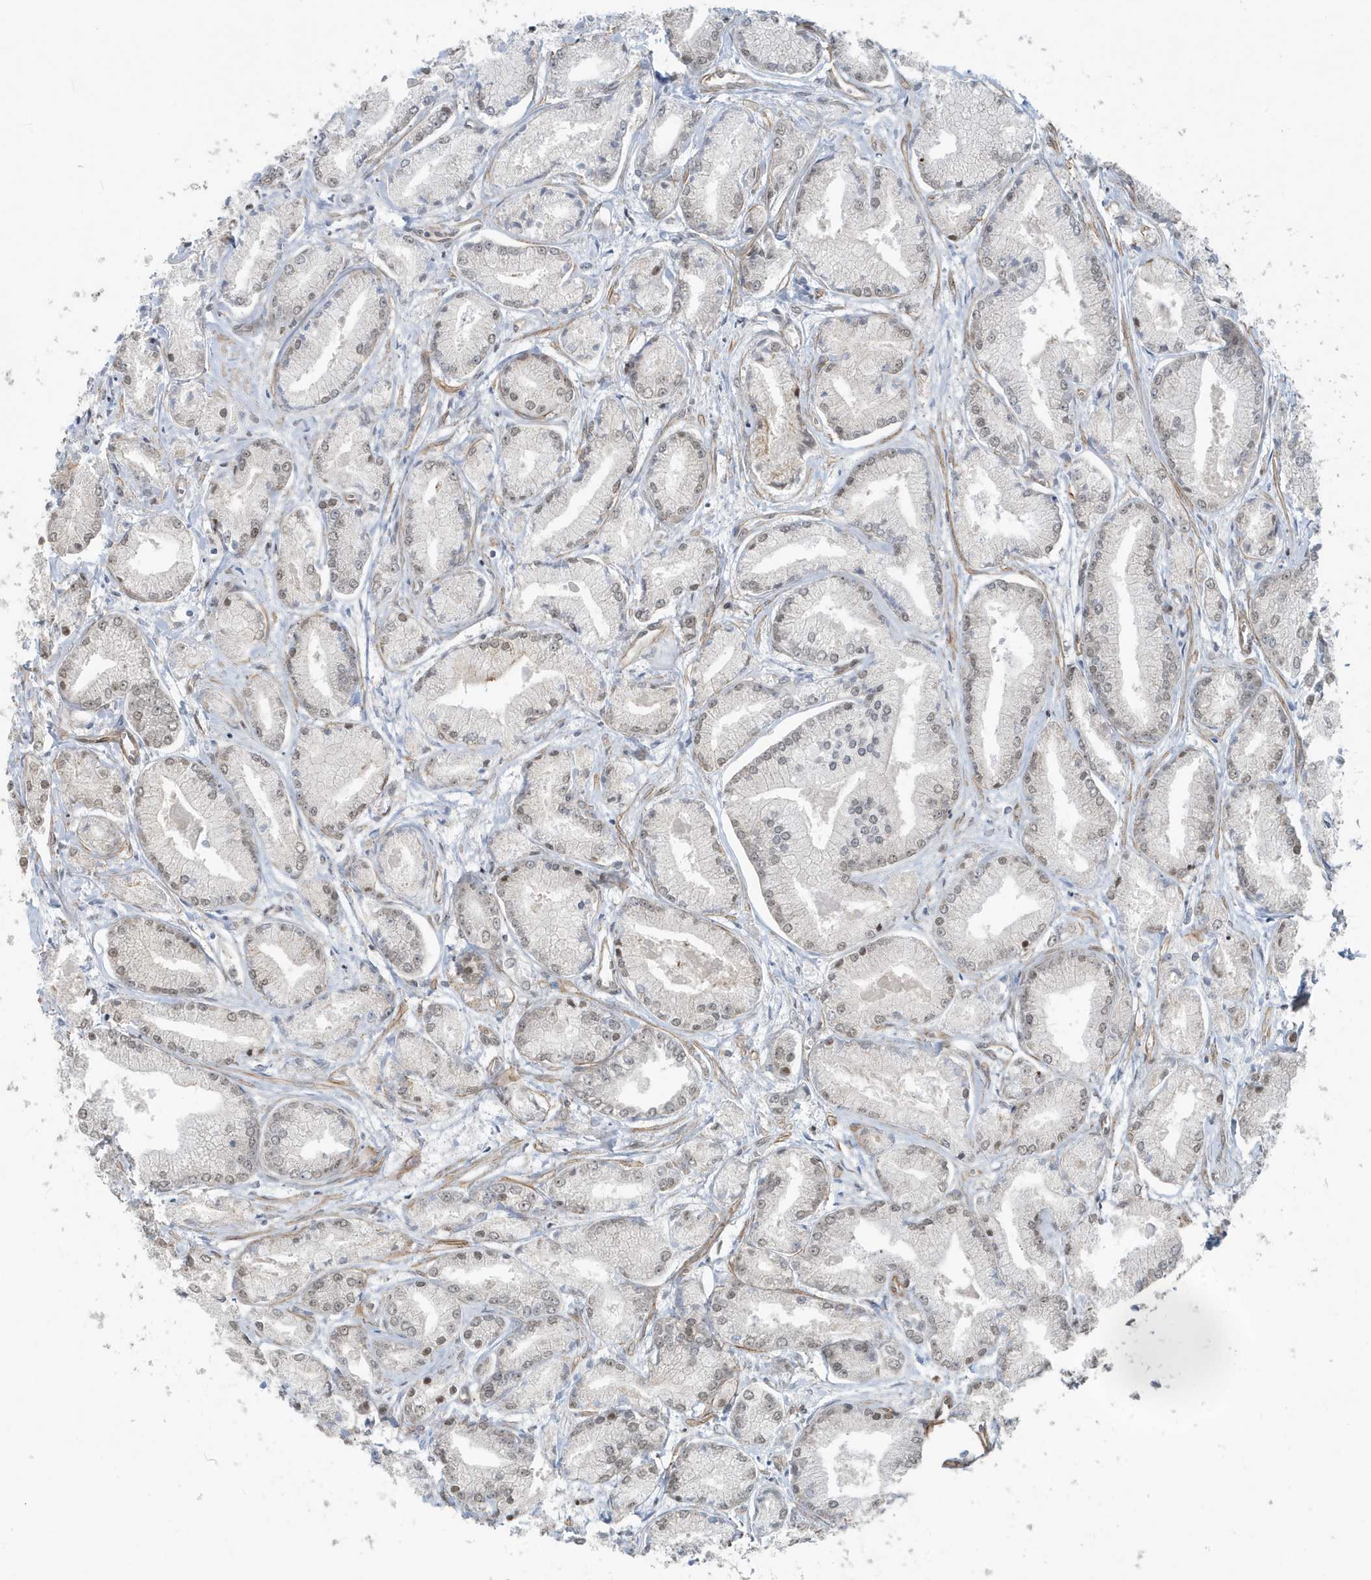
{"staining": {"intensity": "weak", "quantity": "<25%", "location": "nuclear"}, "tissue": "prostate cancer", "cell_type": "Tumor cells", "image_type": "cancer", "snomed": [{"axis": "morphology", "description": "Adenocarcinoma, Low grade"}, {"axis": "topography", "description": "Prostate"}], "caption": "Tumor cells are negative for brown protein staining in prostate low-grade adenocarcinoma.", "gene": "CHCHD4", "patient": {"sex": "male", "age": 60}}